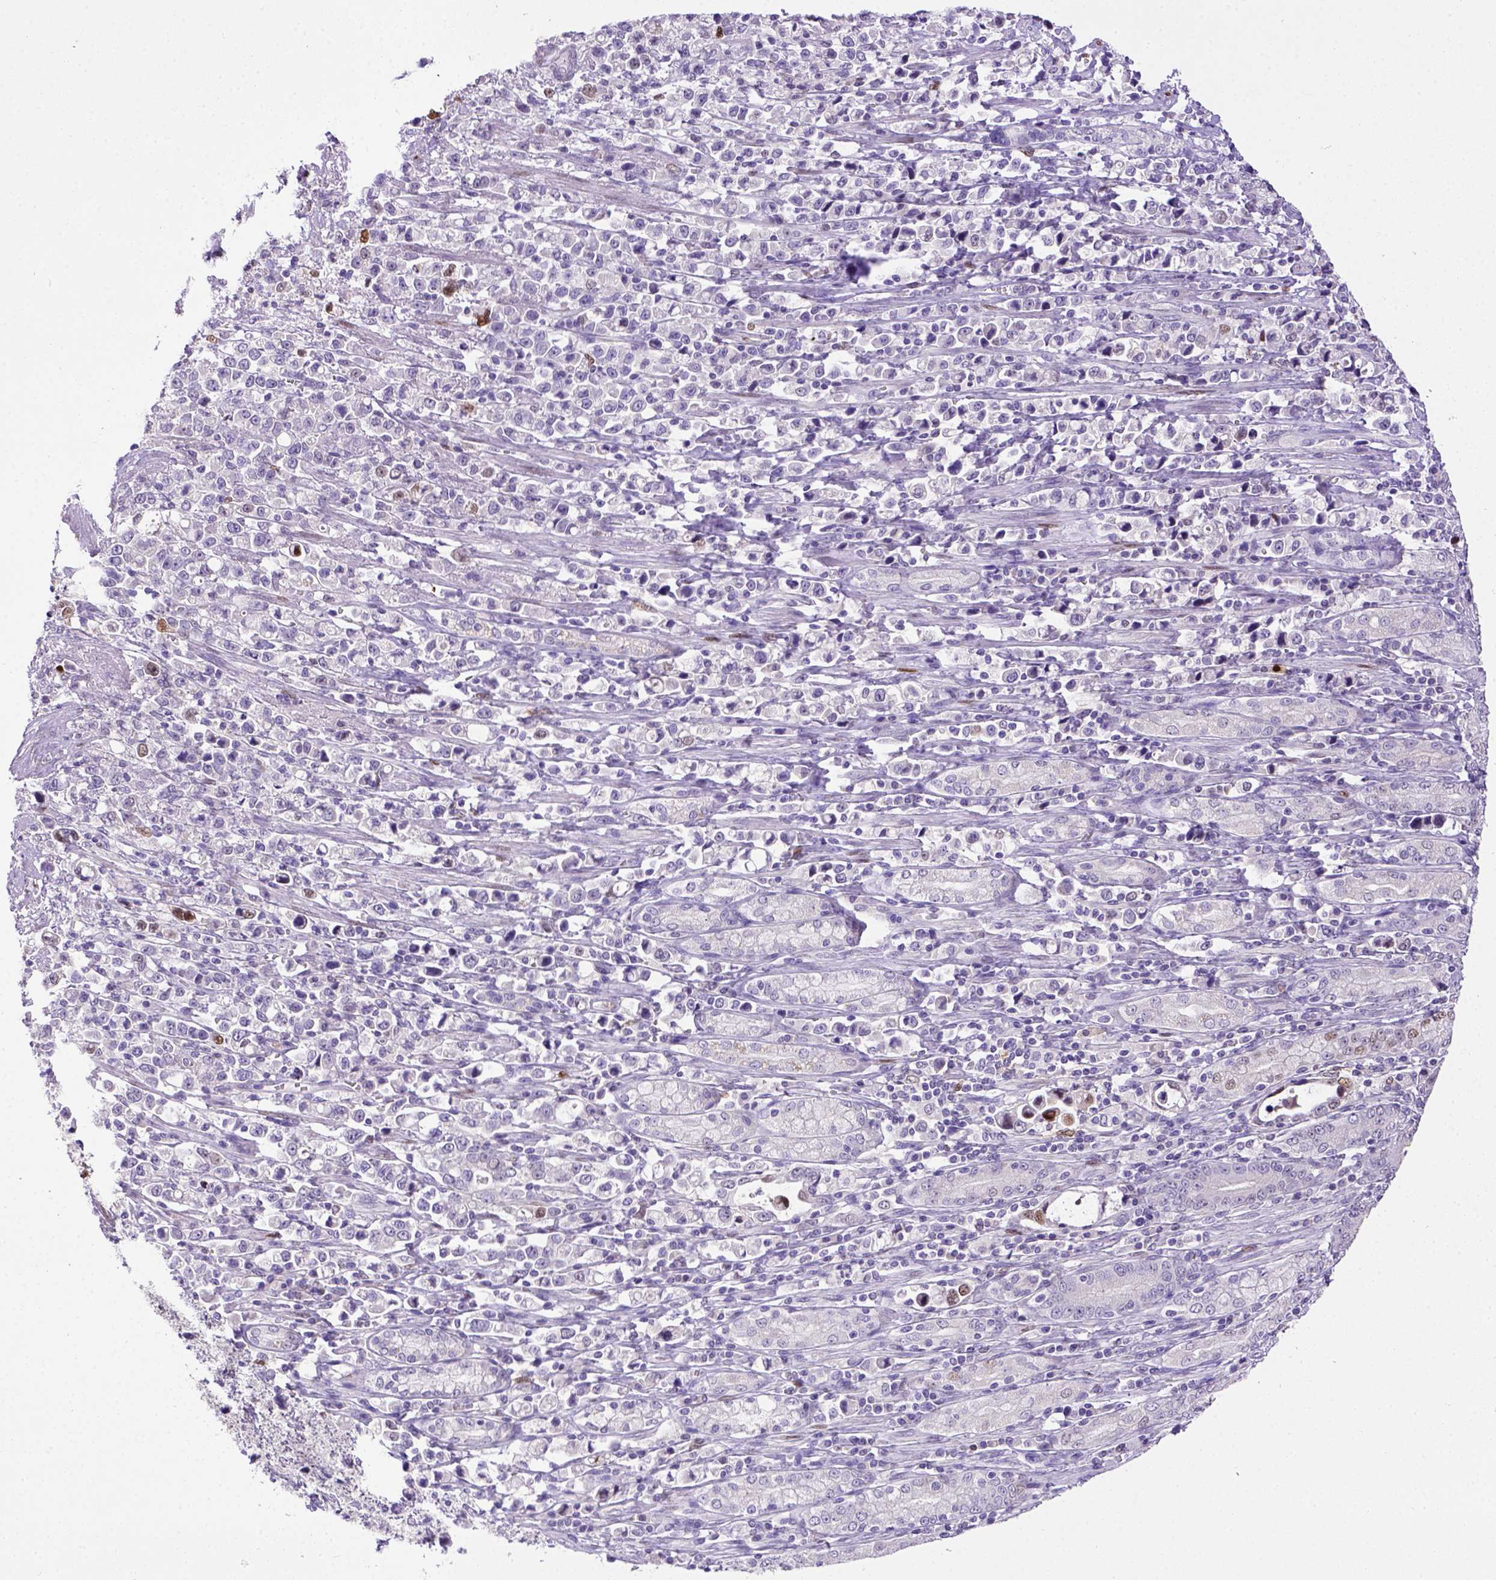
{"staining": {"intensity": "negative", "quantity": "none", "location": "none"}, "tissue": "stomach cancer", "cell_type": "Tumor cells", "image_type": "cancer", "snomed": [{"axis": "morphology", "description": "Adenocarcinoma, NOS"}, {"axis": "topography", "description": "Stomach"}], "caption": "Immunohistochemistry of human adenocarcinoma (stomach) shows no positivity in tumor cells.", "gene": "CDKN1A", "patient": {"sex": "male", "age": 63}}